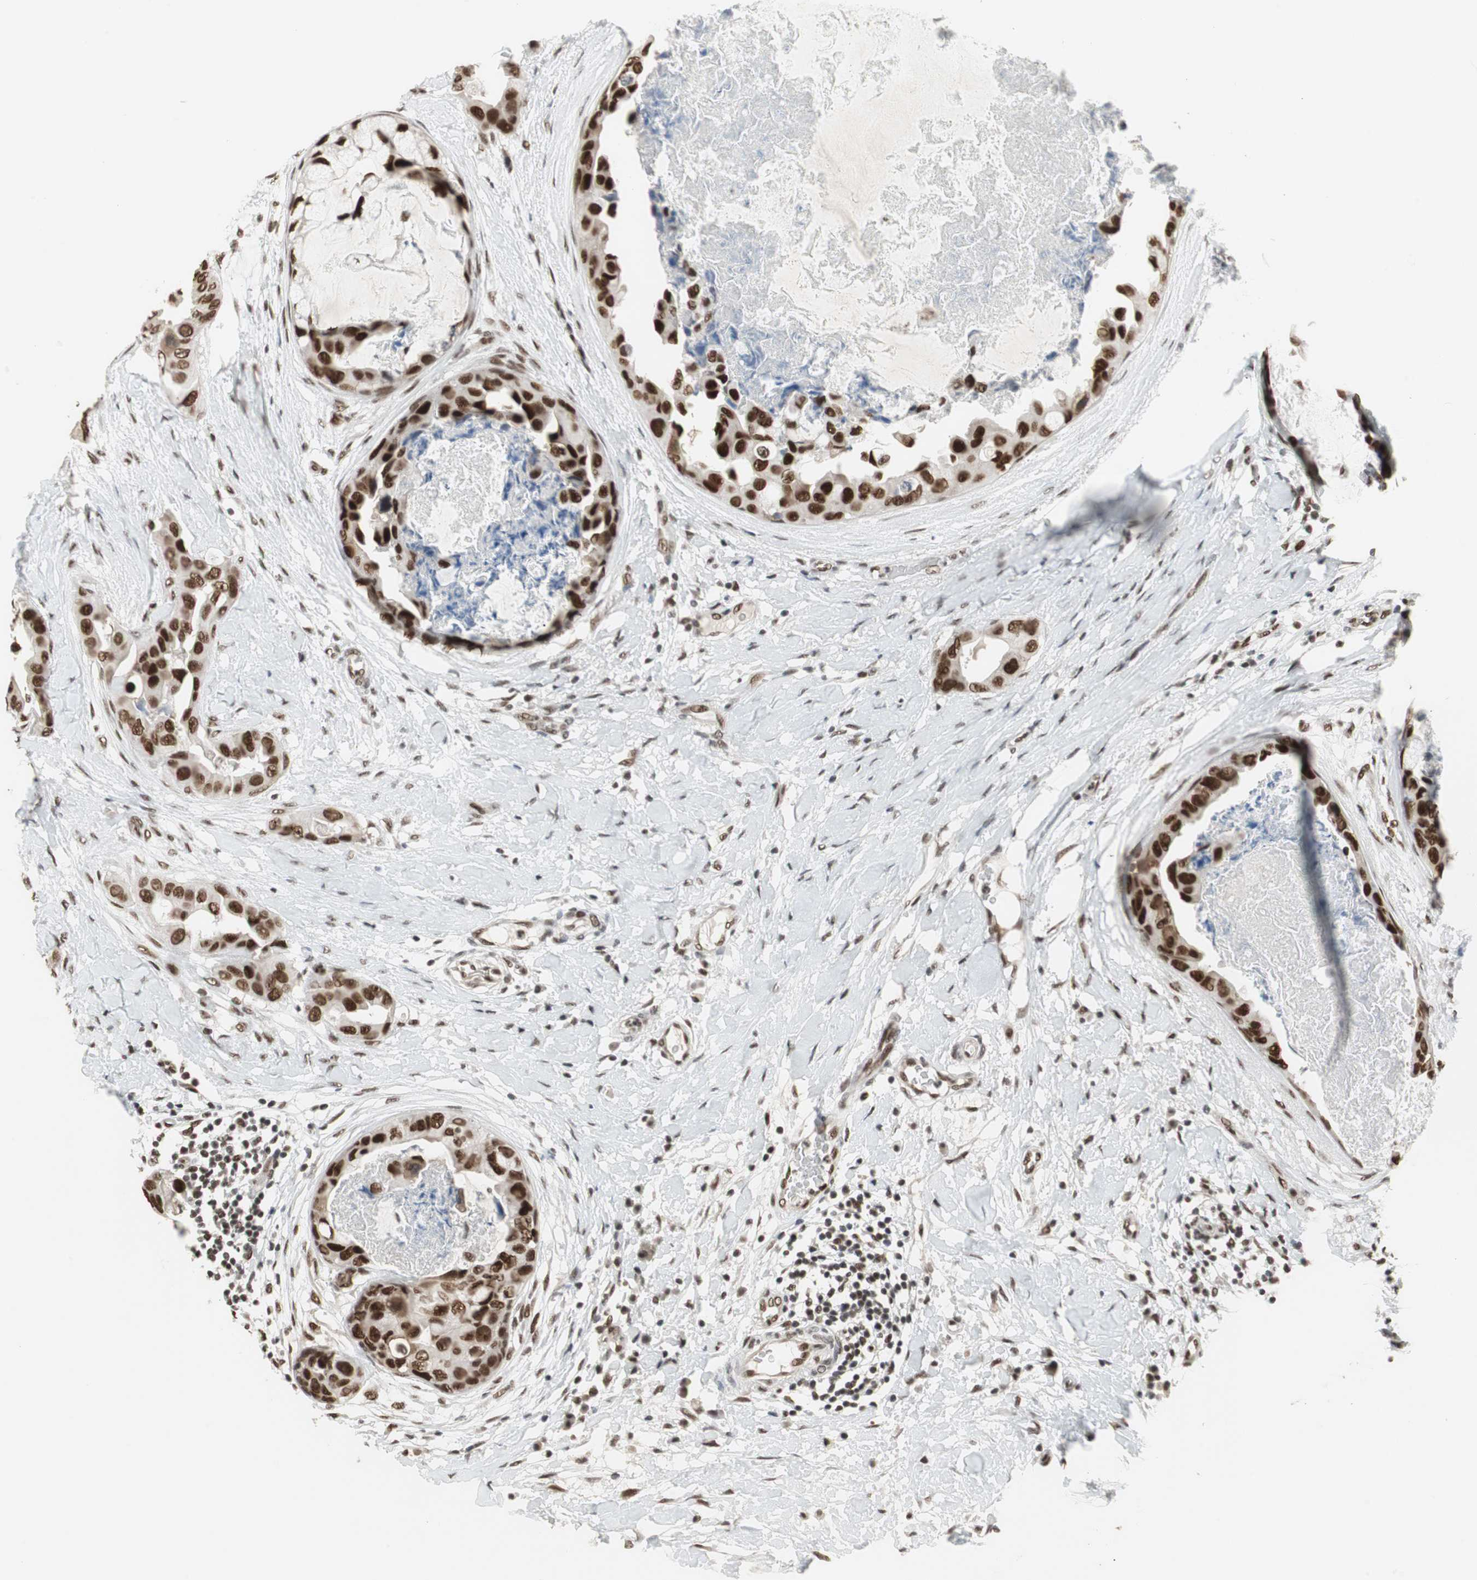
{"staining": {"intensity": "strong", "quantity": ">75%", "location": "nuclear"}, "tissue": "breast cancer", "cell_type": "Tumor cells", "image_type": "cancer", "snomed": [{"axis": "morphology", "description": "Duct carcinoma"}, {"axis": "topography", "description": "Breast"}], "caption": "This micrograph exhibits immunohistochemistry staining of breast intraductal carcinoma, with high strong nuclear positivity in approximately >75% of tumor cells.", "gene": "RTF1", "patient": {"sex": "female", "age": 40}}